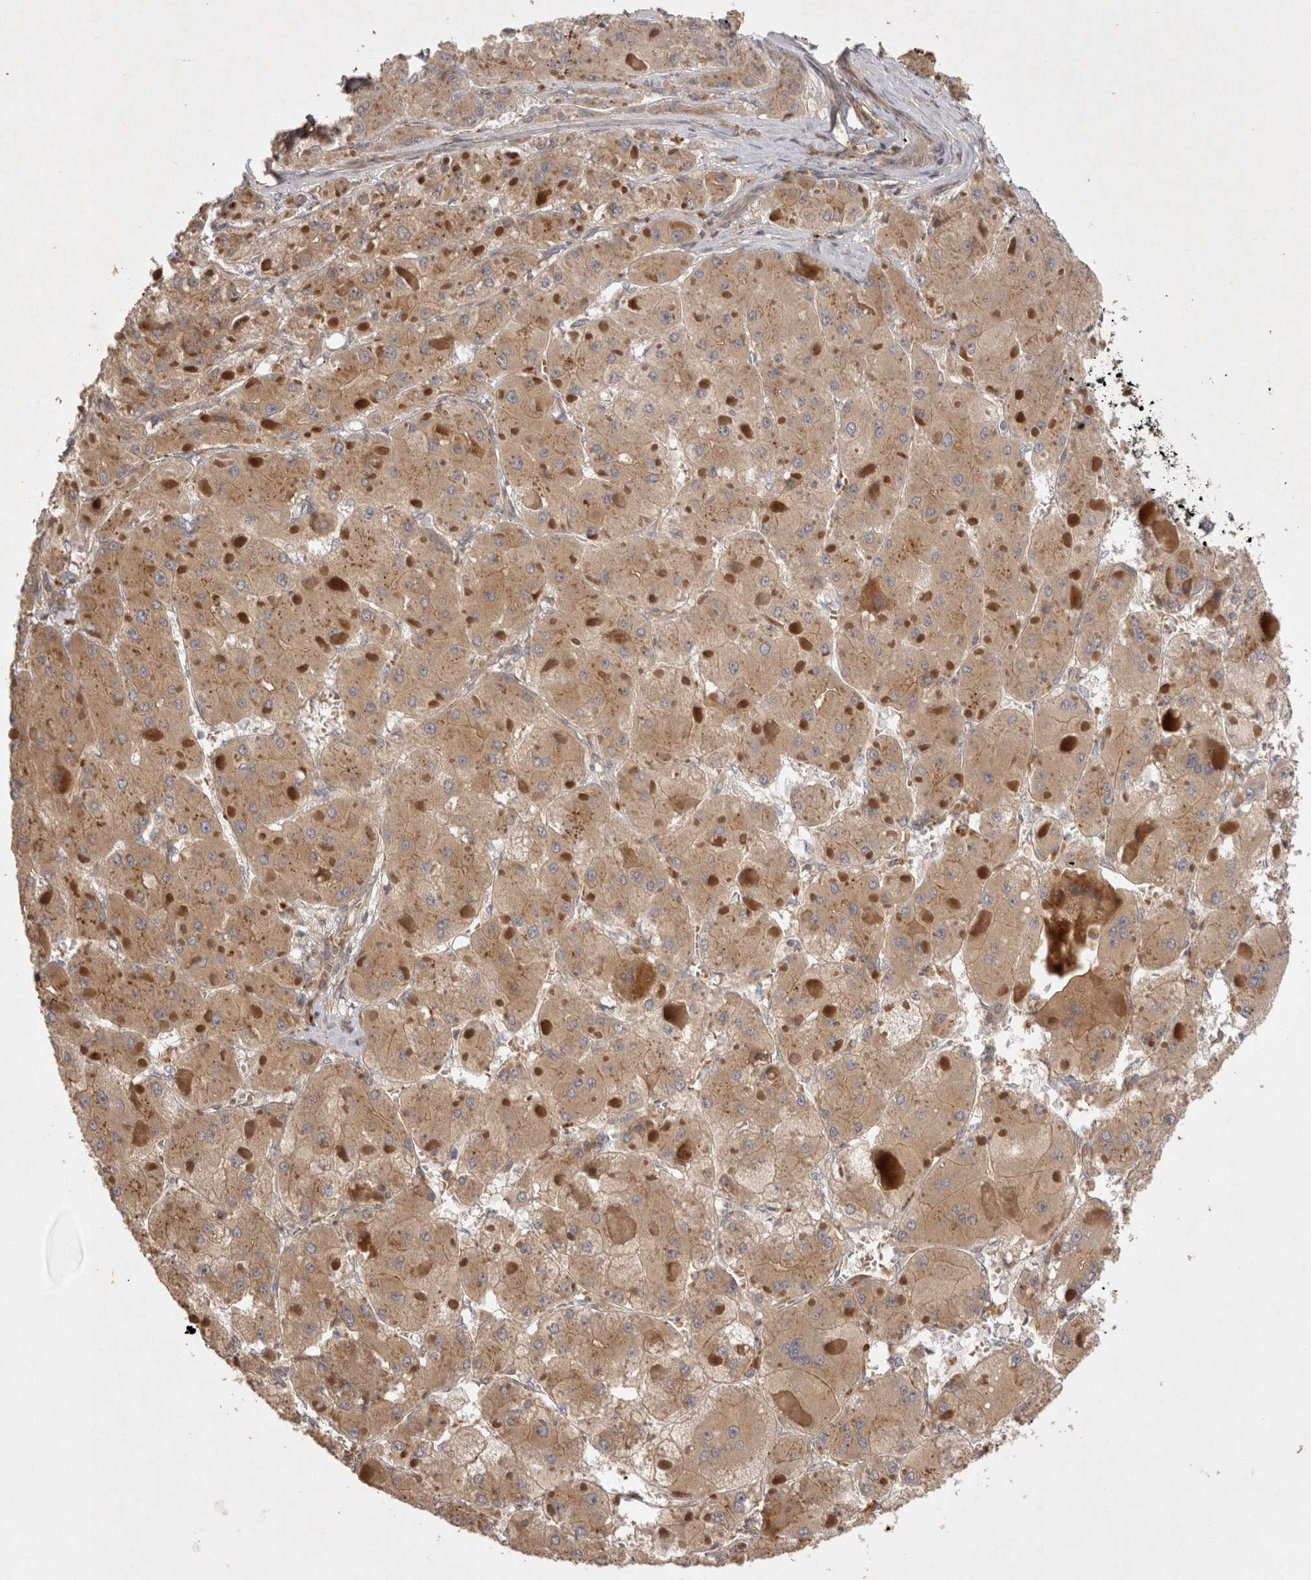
{"staining": {"intensity": "weak", "quantity": ">75%", "location": "cytoplasmic/membranous"}, "tissue": "liver cancer", "cell_type": "Tumor cells", "image_type": "cancer", "snomed": [{"axis": "morphology", "description": "Carcinoma, Hepatocellular, NOS"}, {"axis": "topography", "description": "Liver"}], "caption": "Weak cytoplasmic/membranous staining for a protein is identified in about >75% of tumor cells of liver cancer using immunohistochemistry.", "gene": "PPP1R42", "patient": {"sex": "female", "age": 73}}